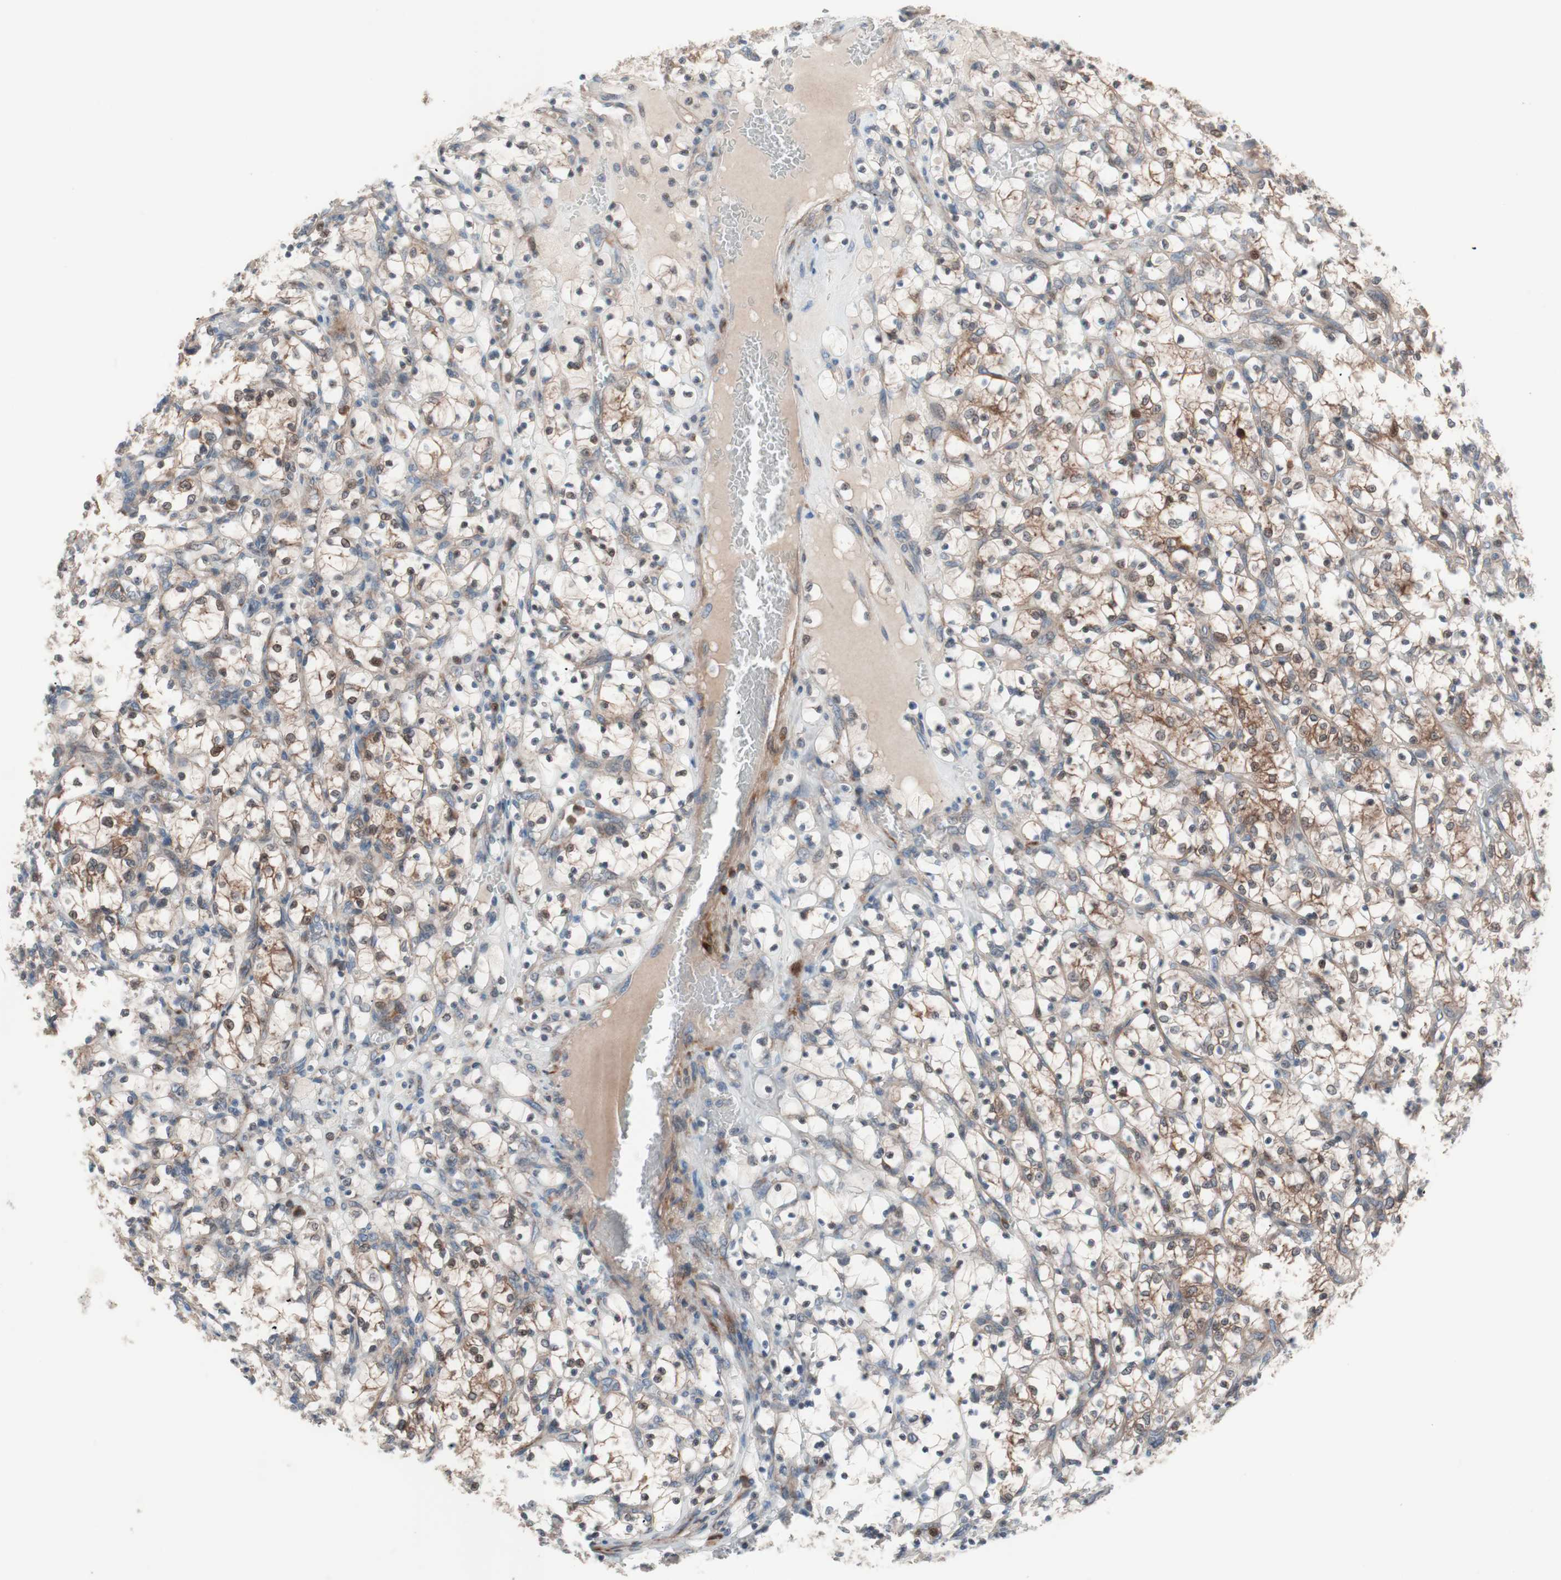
{"staining": {"intensity": "moderate", "quantity": "25%-75%", "location": "cytoplasmic/membranous,nuclear"}, "tissue": "renal cancer", "cell_type": "Tumor cells", "image_type": "cancer", "snomed": [{"axis": "morphology", "description": "Adenocarcinoma, NOS"}, {"axis": "topography", "description": "Kidney"}], "caption": "A photomicrograph of human renal cancer (adenocarcinoma) stained for a protein displays moderate cytoplasmic/membranous and nuclear brown staining in tumor cells.", "gene": "FAAH", "patient": {"sex": "female", "age": 69}}